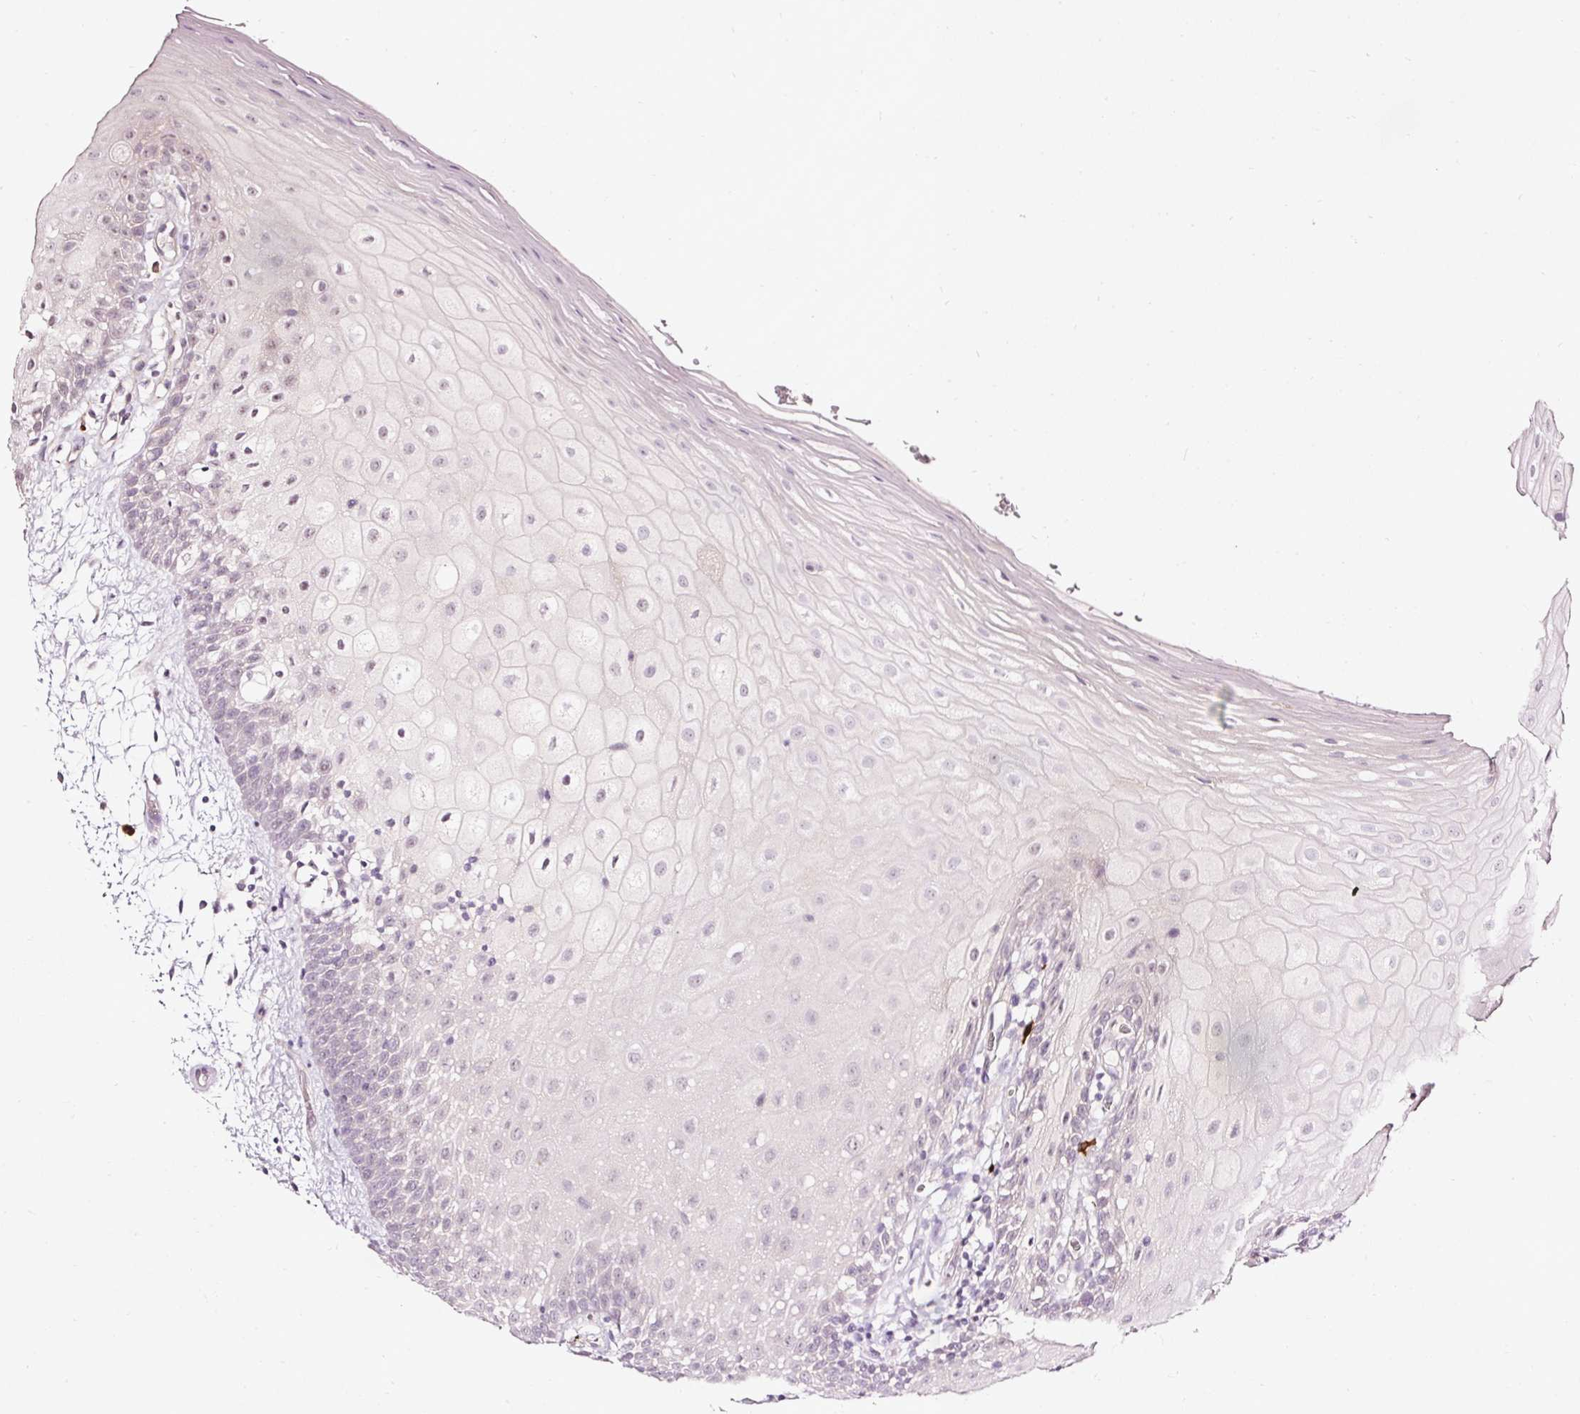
{"staining": {"intensity": "weak", "quantity": "25%-75%", "location": "nuclear"}, "tissue": "oral mucosa", "cell_type": "Squamous epithelial cells", "image_type": "normal", "snomed": [{"axis": "morphology", "description": "Normal tissue, NOS"}, {"axis": "morphology", "description": "Squamous cell carcinoma, NOS"}, {"axis": "topography", "description": "Oral tissue"}, {"axis": "topography", "description": "Tounge, NOS"}, {"axis": "topography", "description": "Head-Neck"}], "caption": "Protein staining by immunohistochemistry (IHC) displays weak nuclear positivity in approximately 25%-75% of squamous epithelial cells in benign oral mucosa.", "gene": "UTP14A", "patient": {"sex": "male", "age": 76}}